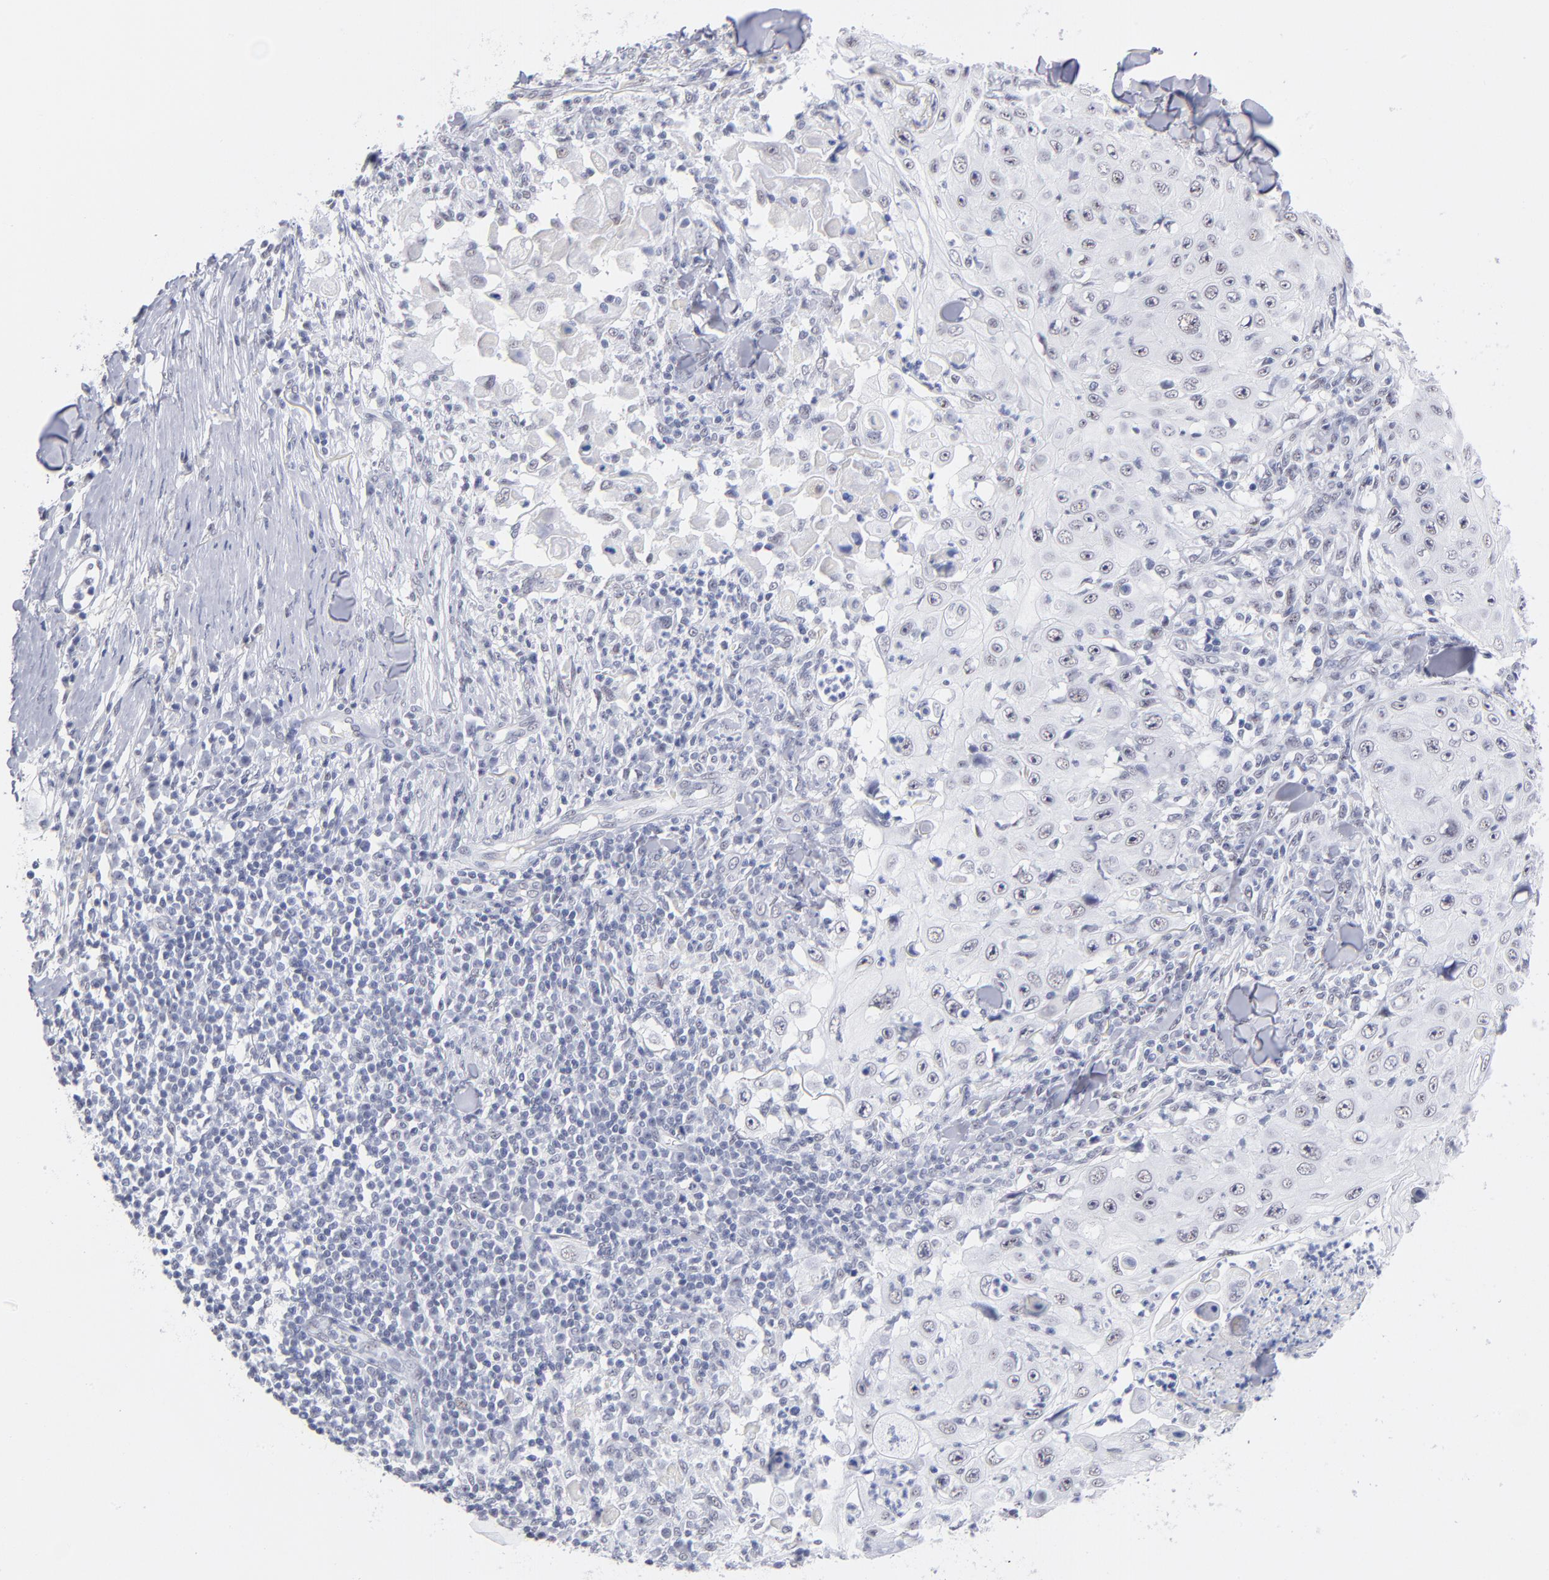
{"staining": {"intensity": "weak", "quantity": "<25%", "location": "nuclear"}, "tissue": "skin cancer", "cell_type": "Tumor cells", "image_type": "cancer", "snomed": [{"axis": "morphology", "description": "Squamous cell carcinoma, NOS"}, {"axis": "topography", "description": "Skin"}], "caption": "Protein analysis of squamous cell carcinoma (skin) displays no significant expression in tumor cells. (Stains: DAB (3,3'-diaminobenzidine) immunohistochemistry with hematoxylin counter stain, Microscopy: brightfield microscopy at high magnification).", "gene": "SNRPB", "patient": {"sex": "male", "age": 86}}